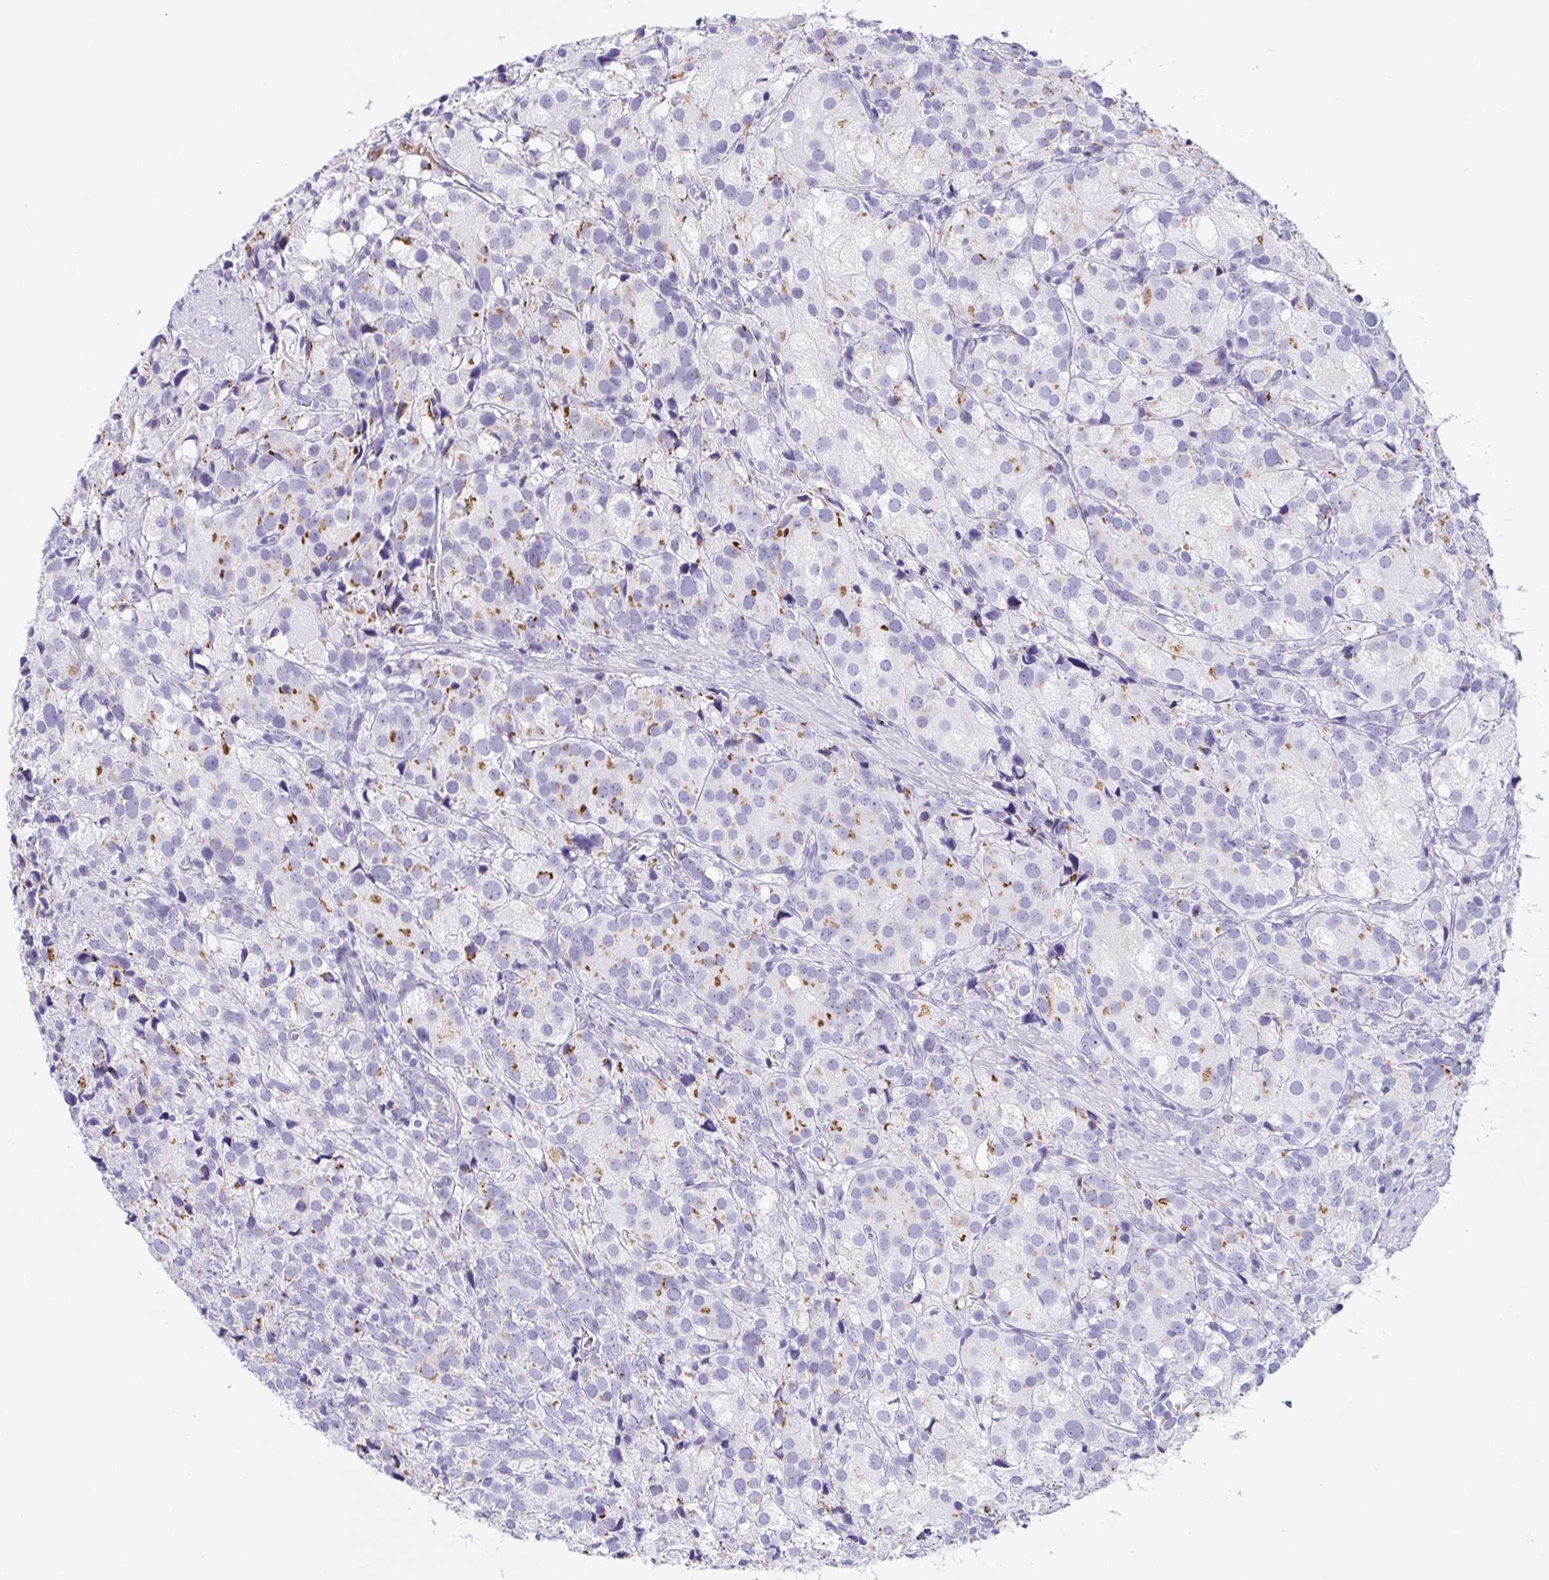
{"staining": {"intensity": "moderate", "quantity": ">75%", "location": "cytoplasmic/membranous"}, "tissue": "prostate cancer", "cell_type": "Tumor cells", "image_type": "cancer", "snomed": [{"axis": "morphology", "description": "Adenocarcinoma, High grade"}, {"axis": "topography", "description": "Prostate"}], "caption": "Prostate cancer tissue exhibits moderate cytoplasmic/membranous staining in approximately >75% of tumor cells, visualized by immunohistochemistry.", "gene": "LDLRAD1", "patient": {"sex": "male", "age": 86}}